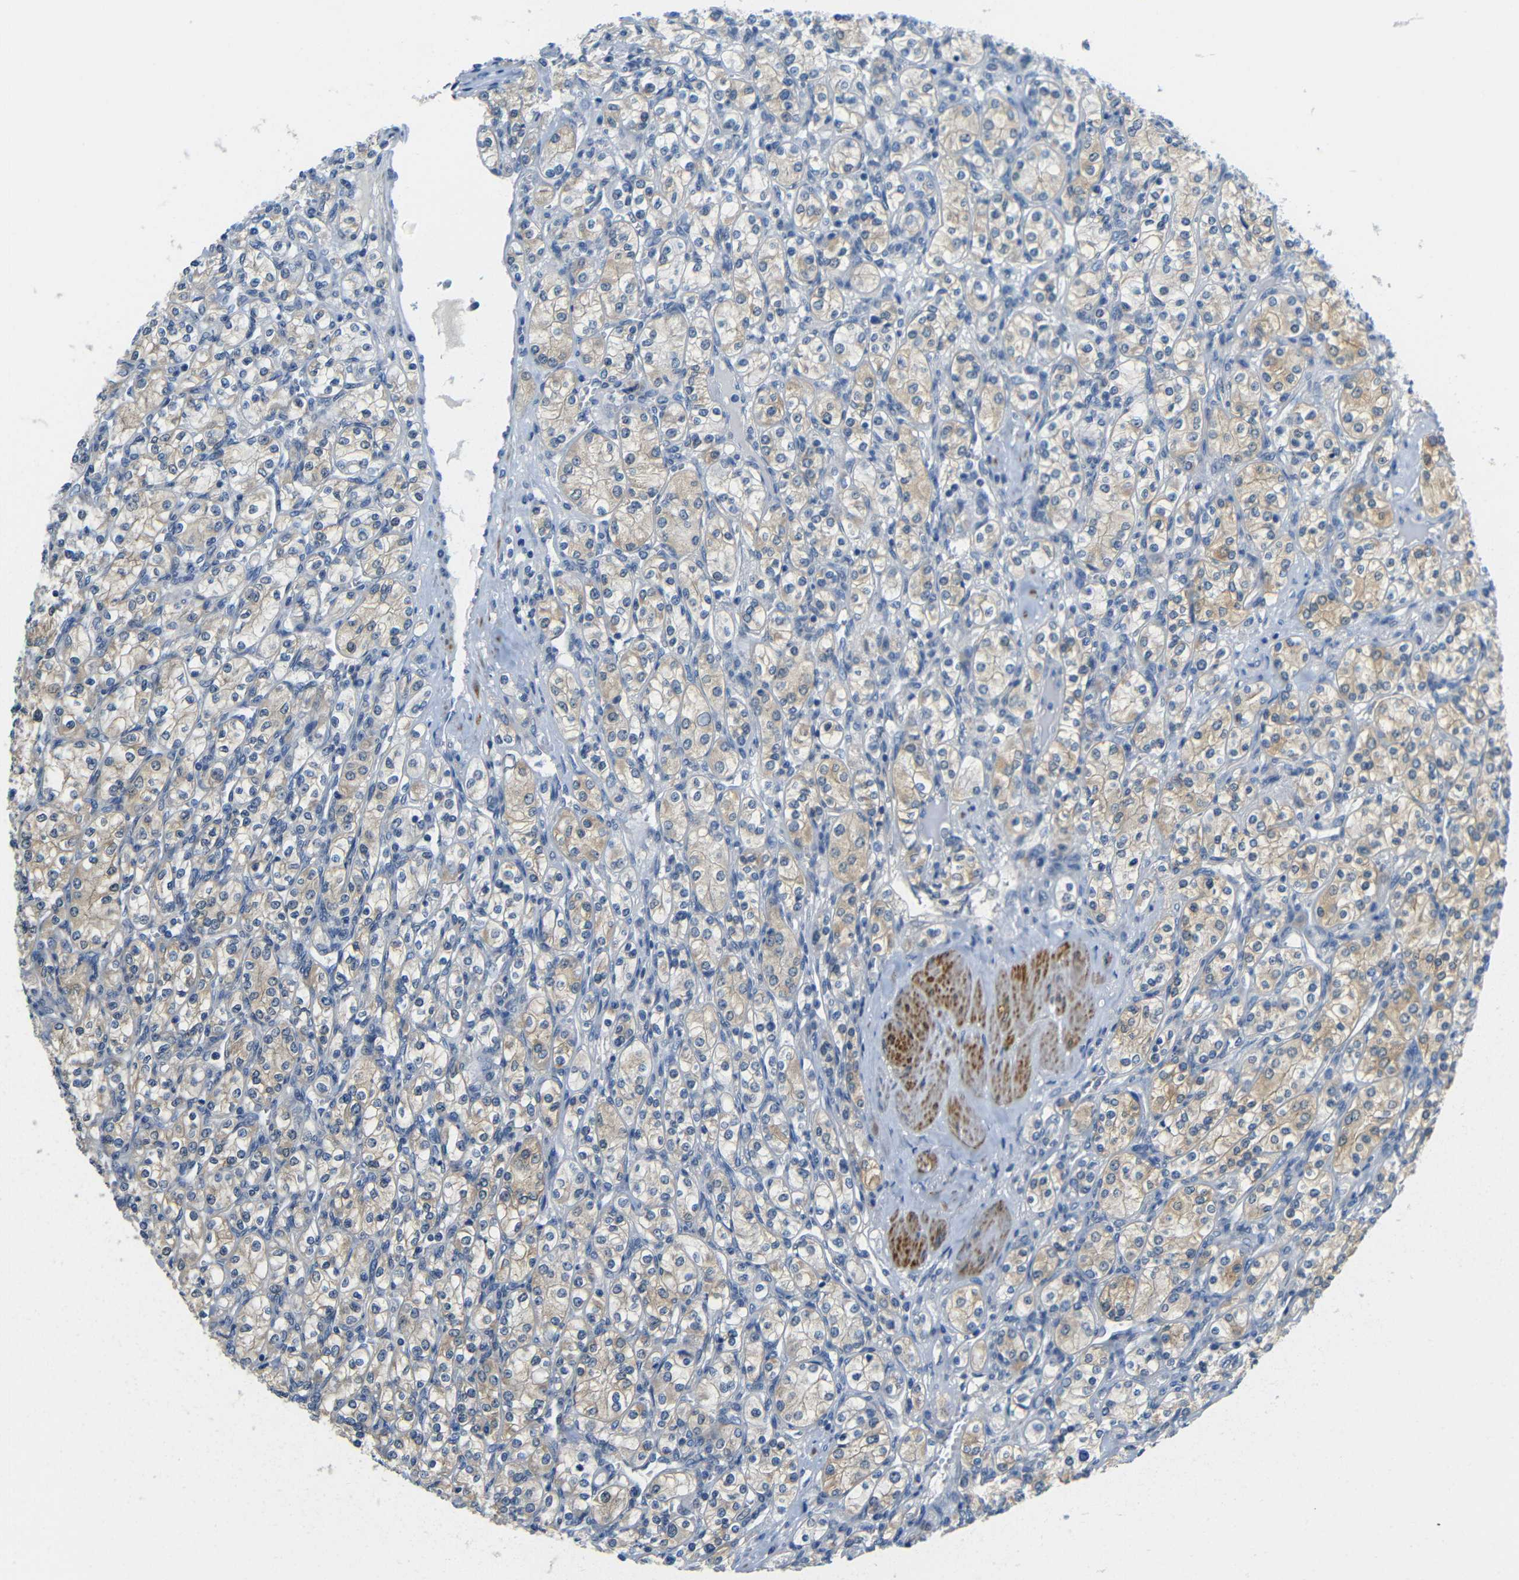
{"staining": {"intensity": "weak", "quantity": "25%-75%", "location": "cytoplasmic/membranous"}, "tissue": "renal cancer", "cell_type": "Tumor cells", "image_type": "cancer", "snomed": [{"axis": "morphology", "description": "Adenocarcinoma, NOS"}, {"axis": "topography", "description": "Kidney"}], "caption": "DAB immunohistochemical staining of renal cancer demonstrates weak cytoplasmic/membranous protein expression in approximately 25%-75% of tumor cells. The staining was performed using DAB, with brown indicating positive protein expression. Nuclei are stained blue with hematoxylin.", "gene": "NEGR1", "patient": {"sex": "male", "age": 77}}